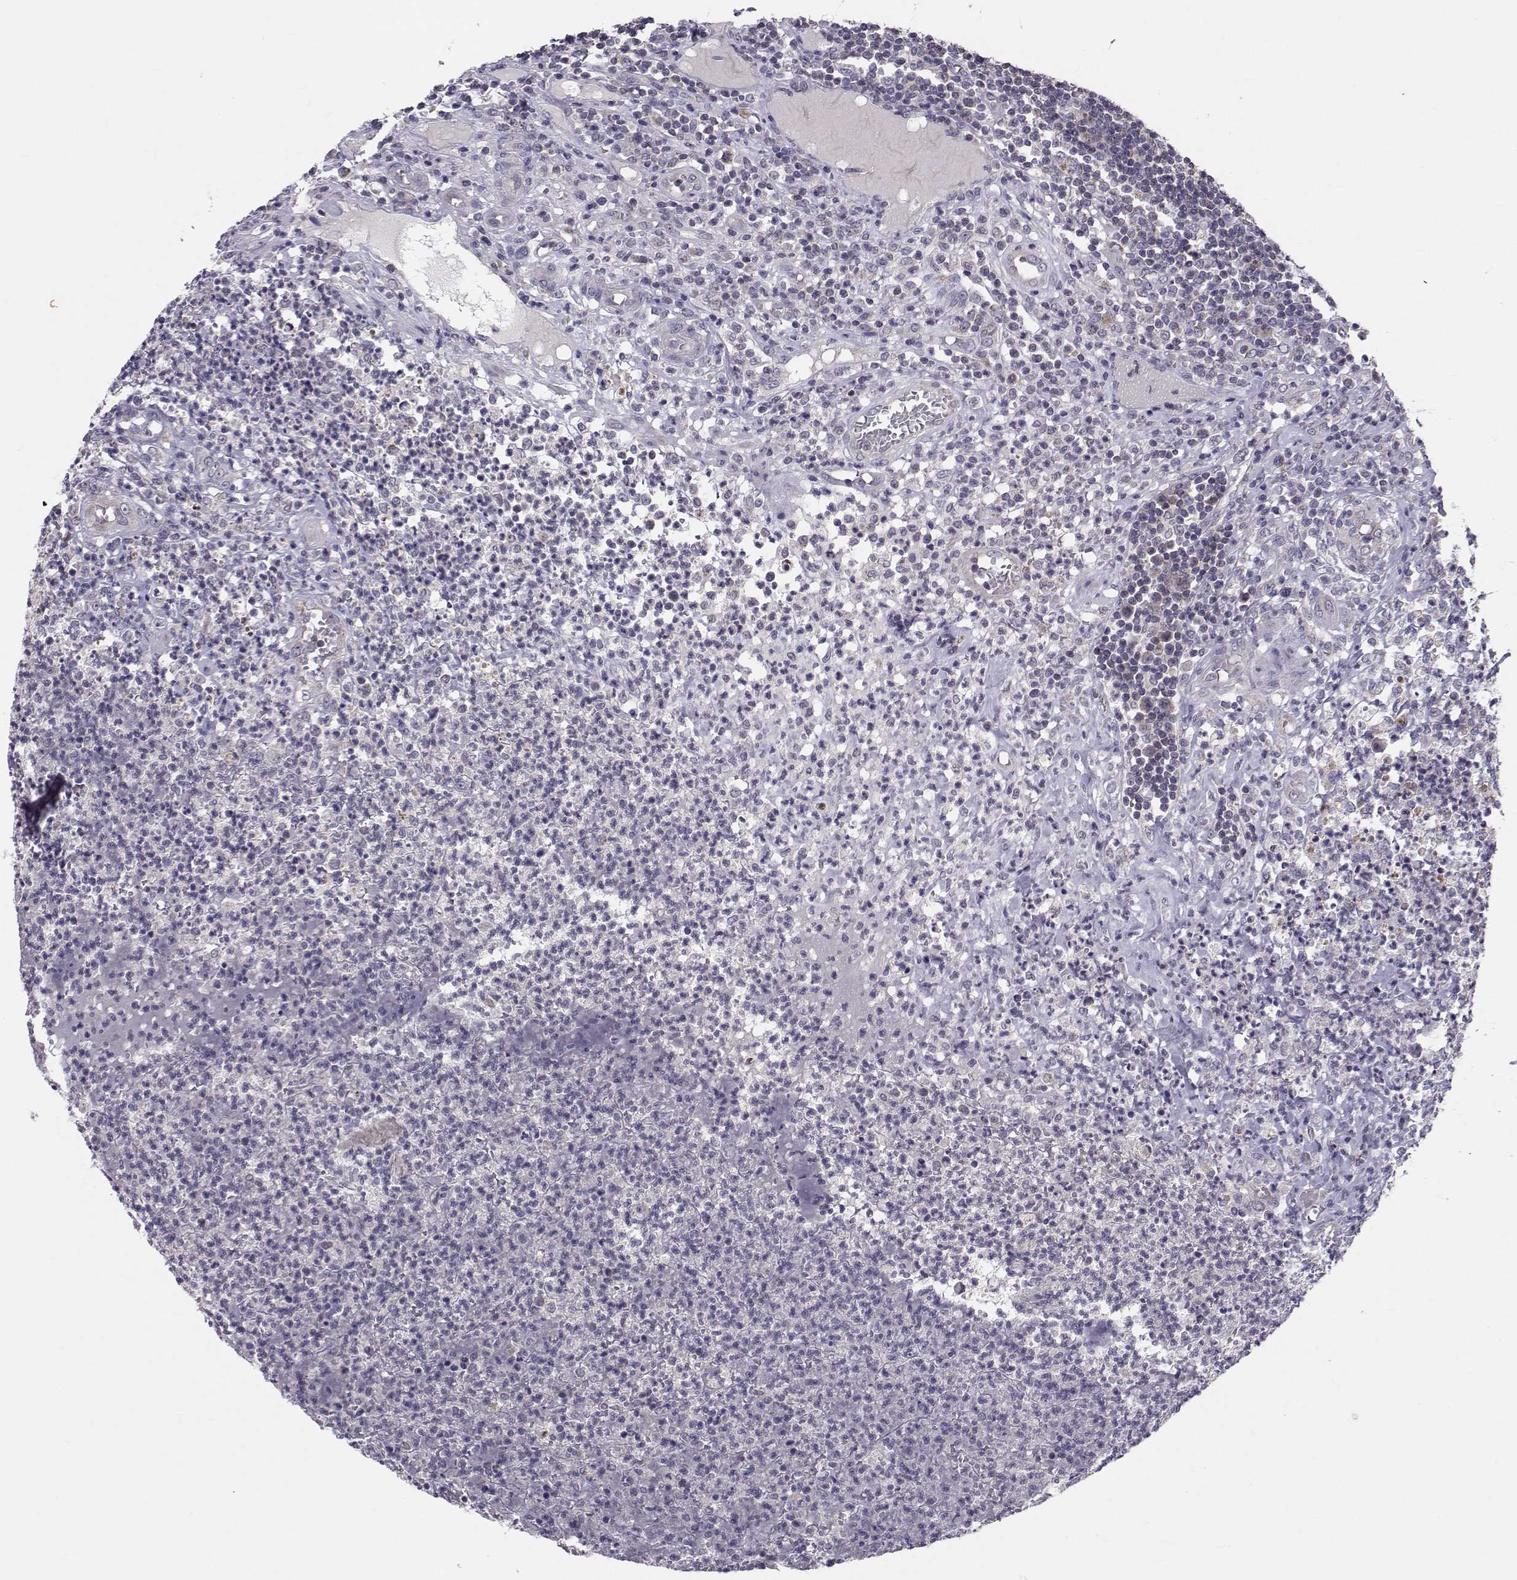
{"staining": {"intensity": "weak", "quantity": "25%-75%", "location": "cytoplasmic/membranous"}, "tissue": "appendix", "cell_type": "Glandular cells", "image_type": "normal", "snomed": [{"axis": "morphology", "description": "Normal tissue, NOS"}, {"axis": "morphology", "description": "Inflammation, NOS"}, {"axis": "topography", "description": "Appendix"}], "caption": "DAB immunohistochemical staining of unremarkable human appendix shows weak cytoplasmic/membranous protein expression in about 25%-75% of glandular cells.", "gene": "ANGPT1", "patient": {"sex": "male", "age": 16}}